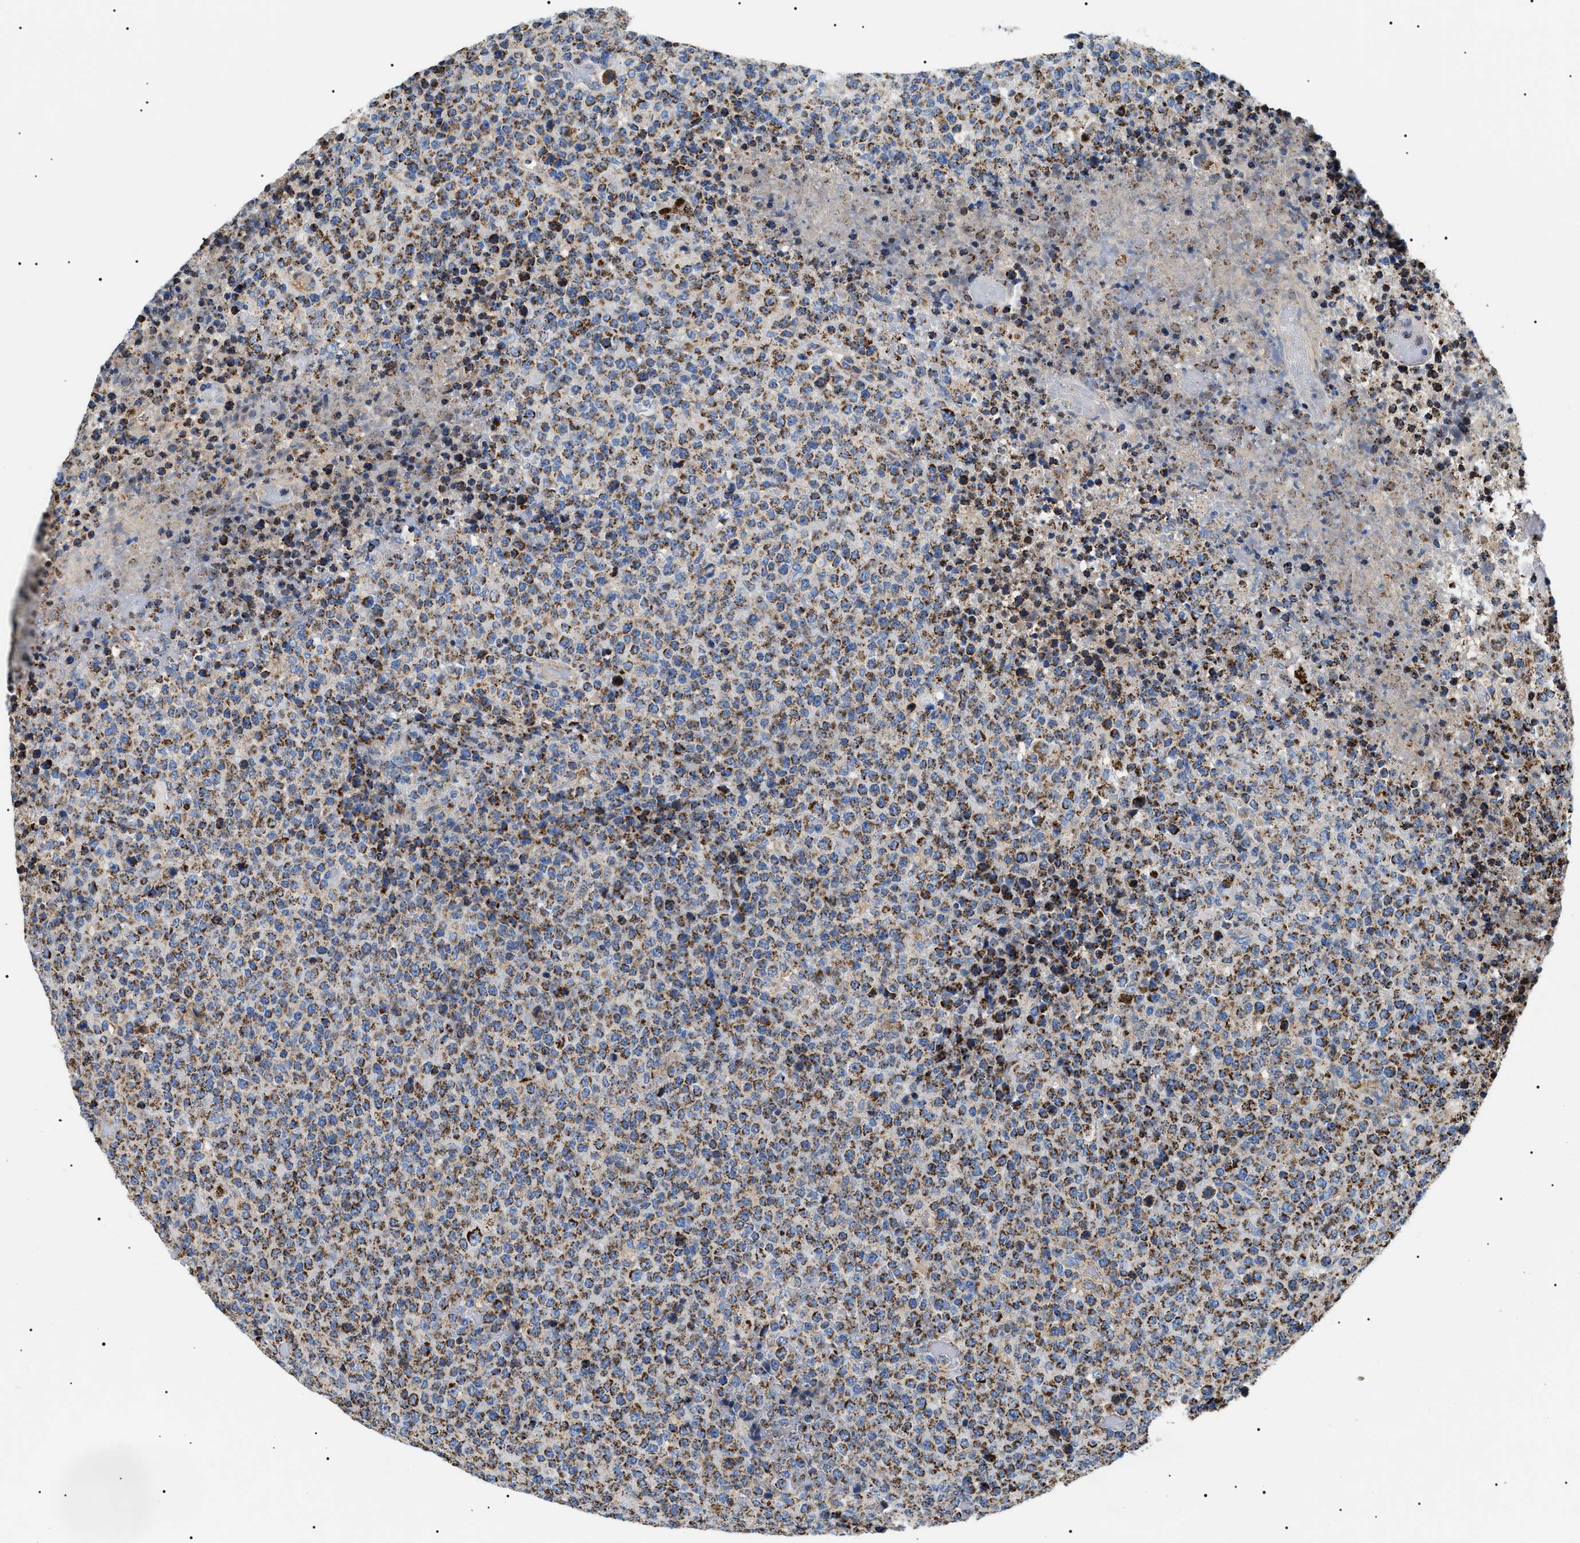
{"staining": {"intensity": "strong", "quantity": "25%-75%", "location": "cytoplasmic/membranous"}, "tissue": "lymphoma", "cell_type": "Tumor cells", "image_type": "cancer", "snomed": [{"axis": "morphology", "description": "Malignant lymphoma, non-Hodgkin's type, High grade"}, {"axis": "topography", "description": "Lymph node"}], "caption": "Protein expression analysis of lymphoma shows strong cytoplasmic/membranous expression in approximately 25%-75% of tumor cells.", "gene": "OXSM", "patient": {"sex": "male", "age": 13}}